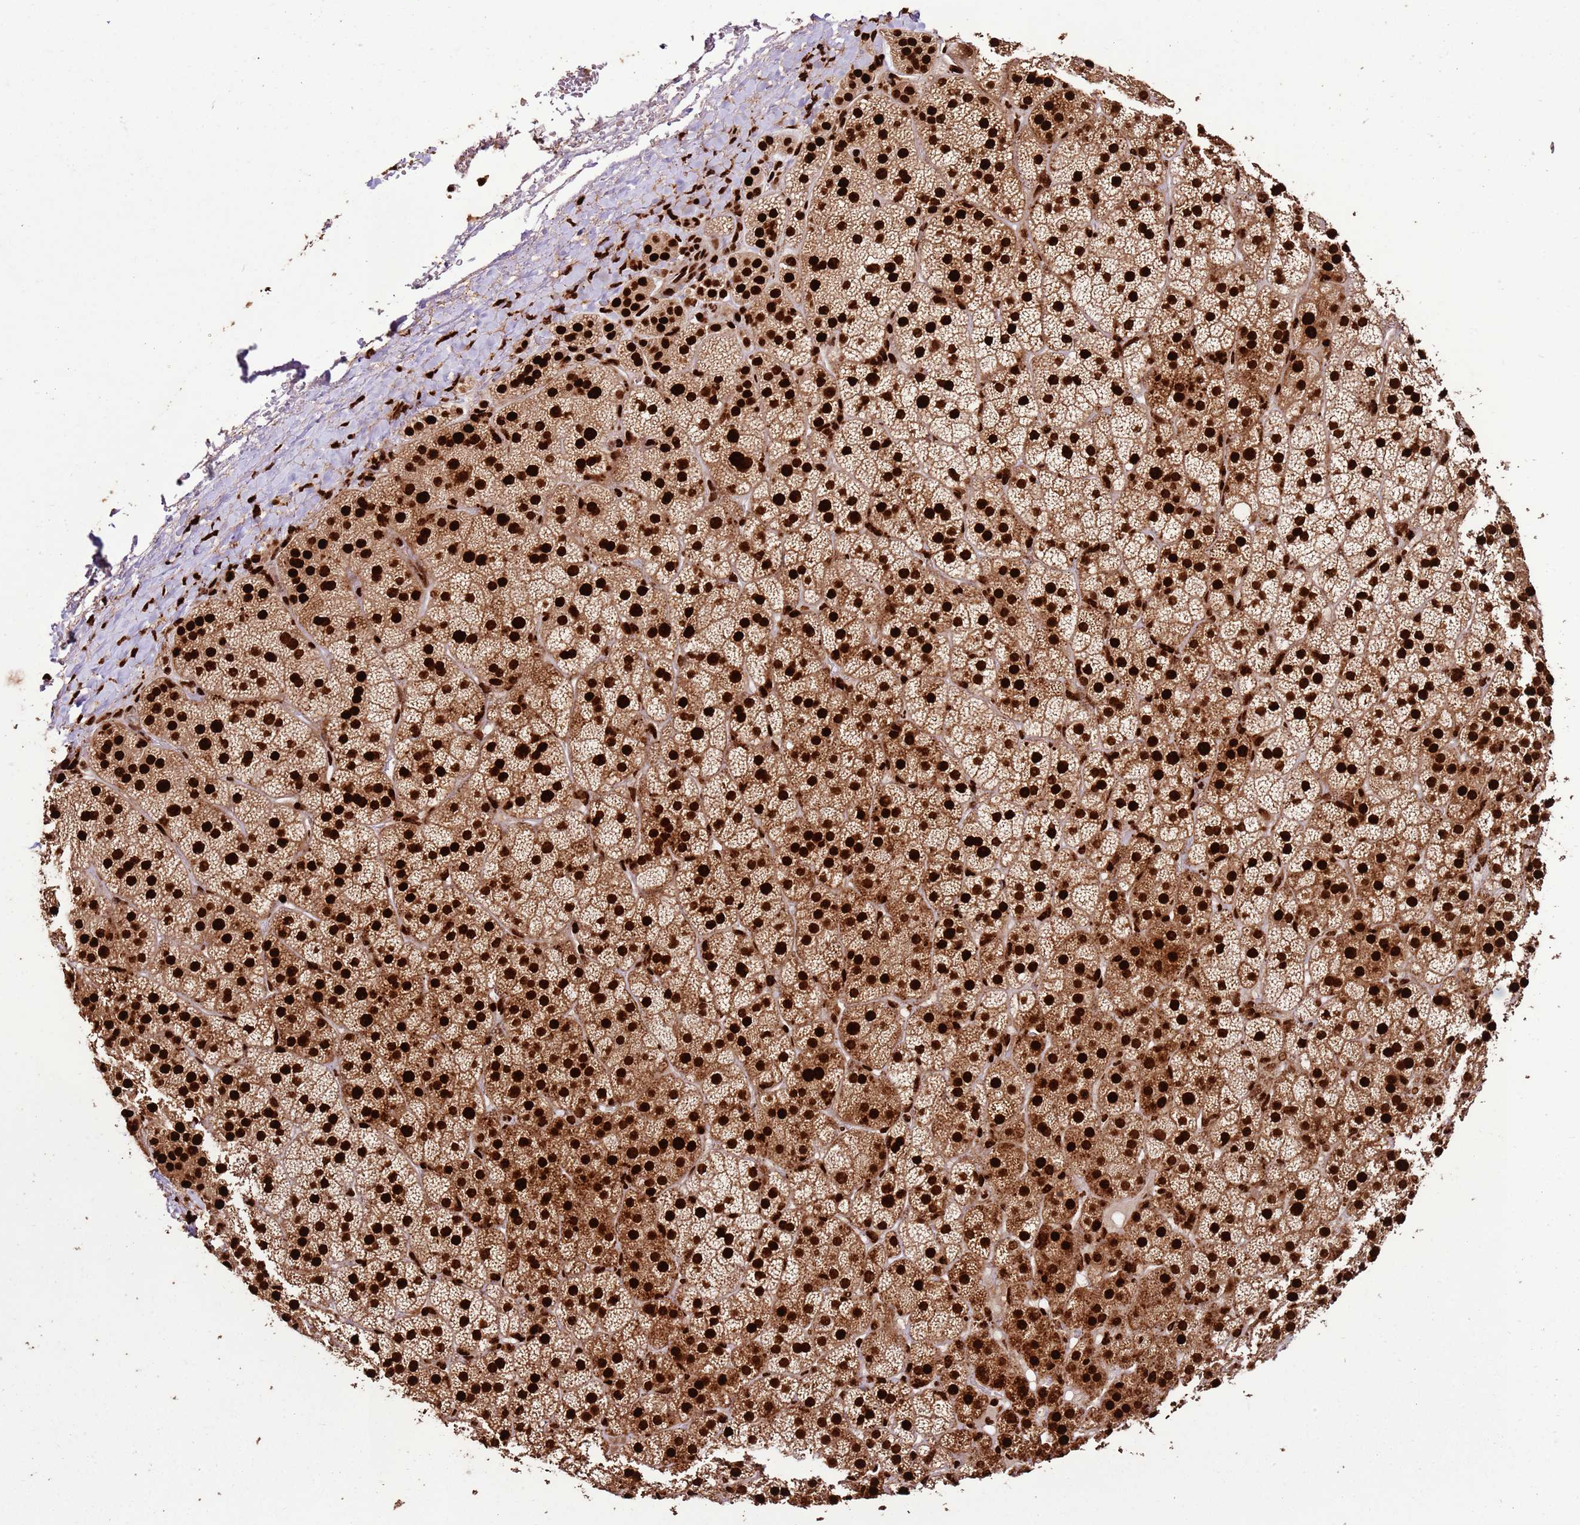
{"staining": {"intensity": "strong", "quantity": ">75%", "location": "cytoplasmic/membranous,nuclear"}, "tissue": "adrenal gland", "cell_type": "Glandular cells", "image_type": "normal", "snomed": [{"axis": "morphology", "description": "Normal tissue, NOS"}, {"axis": "topography", "description": "Adrenal gland"}], "caption": "Adrenal gland stained with a protein marker reveals strong staining in glandular cells.", "gene": "HNRNPAB", "patient": {"sex": "female", "age": 70}}